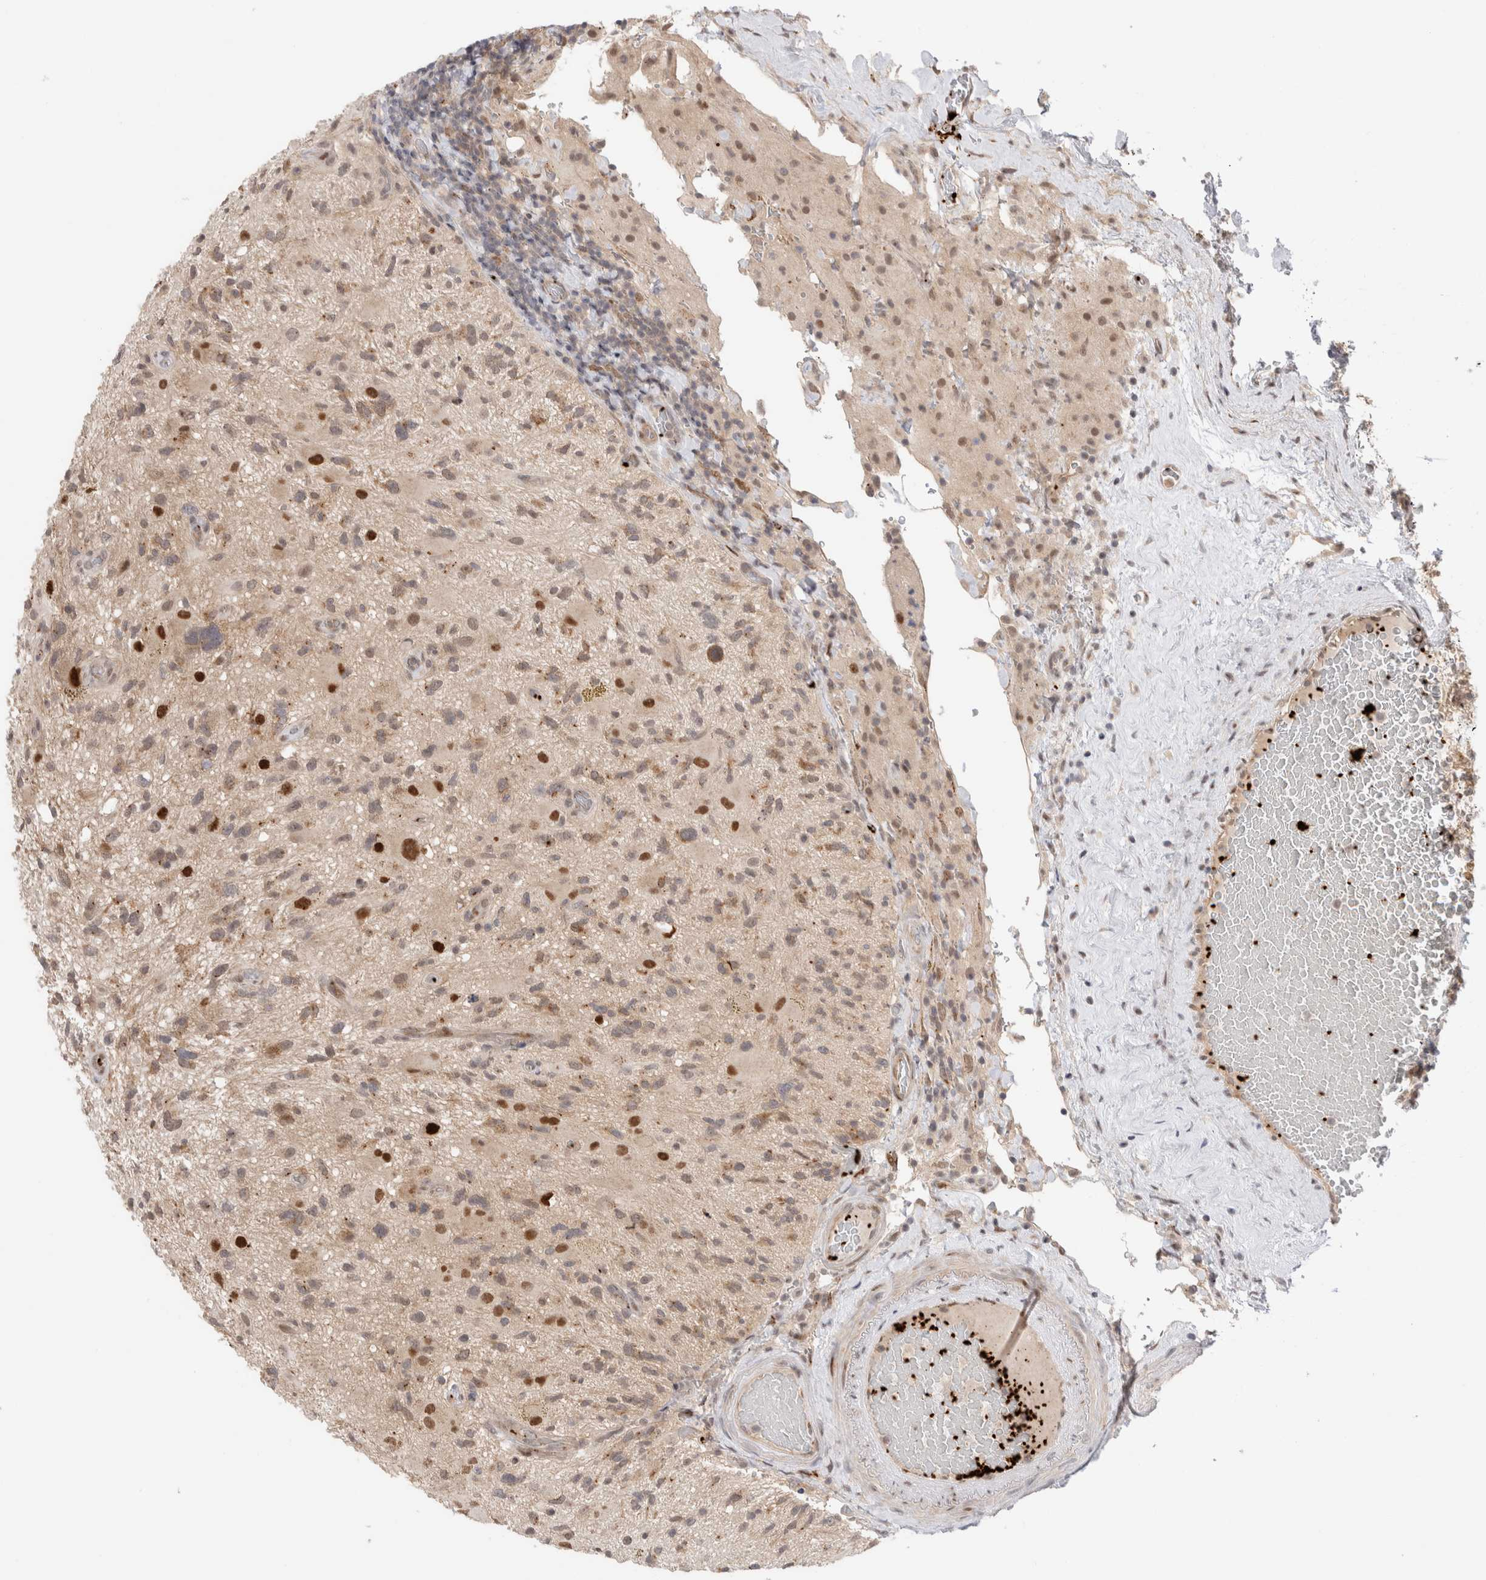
{"staining": {"intensity": "moderate", "quantity": "<25%", "location": "nuclear"}, "tissue": "glioma", "cell_type": "Tumor cells", "image_type": "cancer", "snomed": [{"axis": "morphology", "description": "Glioma, malignant, High grade"}, {"axis": "topography", "description": "Brain"}], "caption": "Moderate nuclear staining is seen in approximately <25% of tumor cells in malignant glioma (high-grade).", "gene": "VPS28", "patient": {"sex": "male", "age": 33}}